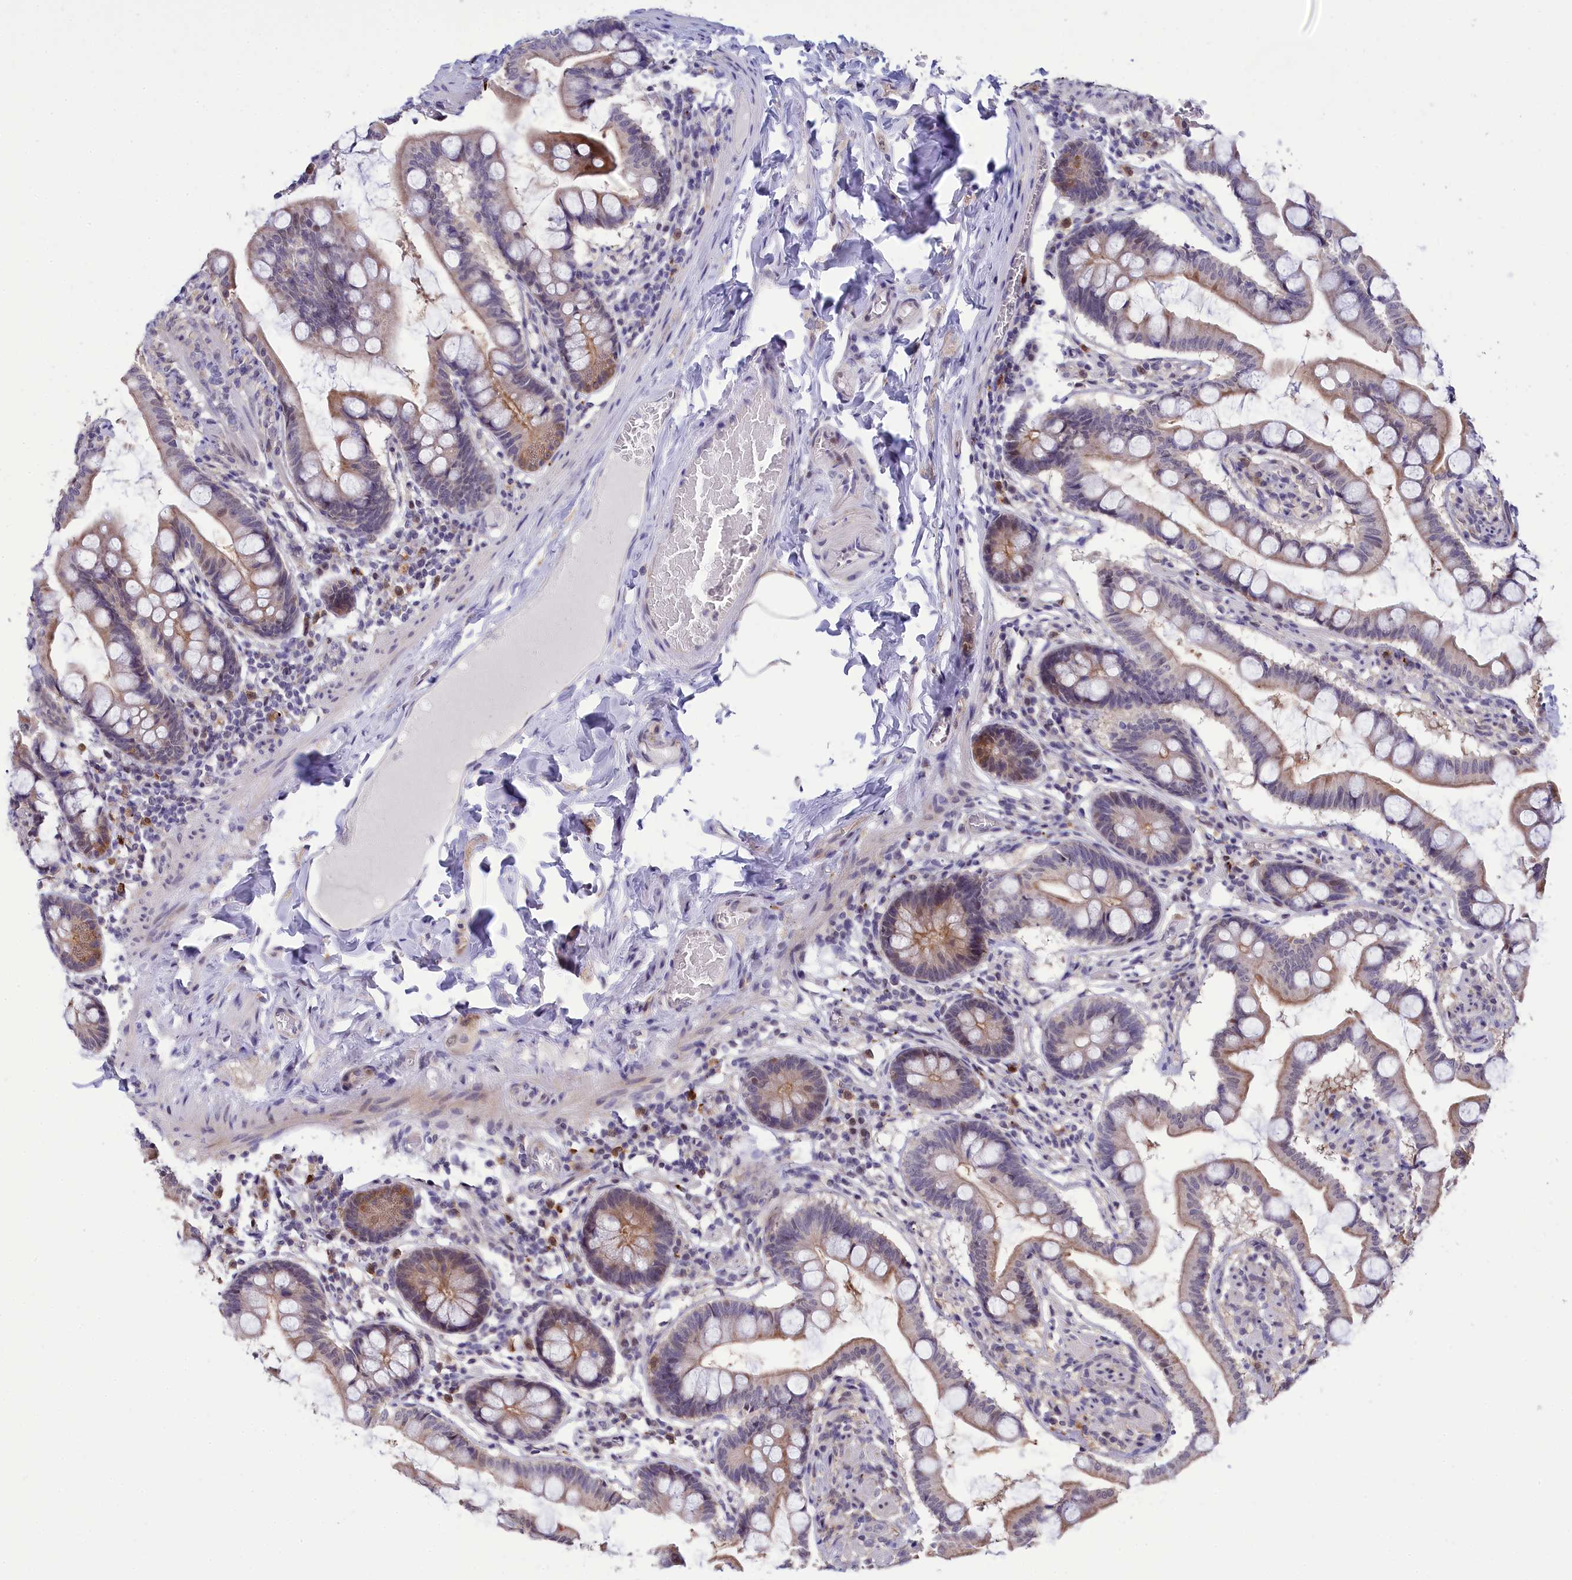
{"staining": {"intensity": "moderate", "quantity": "25%-75%", "location": "cytoplasmic/membranous"}, "tissue": "small intestine", "cell_type": "Glandular cells", "image_type": "normal", "snomed": [{"axis": "morphology", "description": "Normal tissue, NOS"}, {"axis": "topography", "description": "Small intestine"}], "caption": "Glandular cells demonstrate medium levels of moderate cytoplasmic/membranous staining in about 25%-75% of cells in unremarkable human small intestine.", "gene": "KCTD14", "patient": {"sex": "male", "age": 41}}